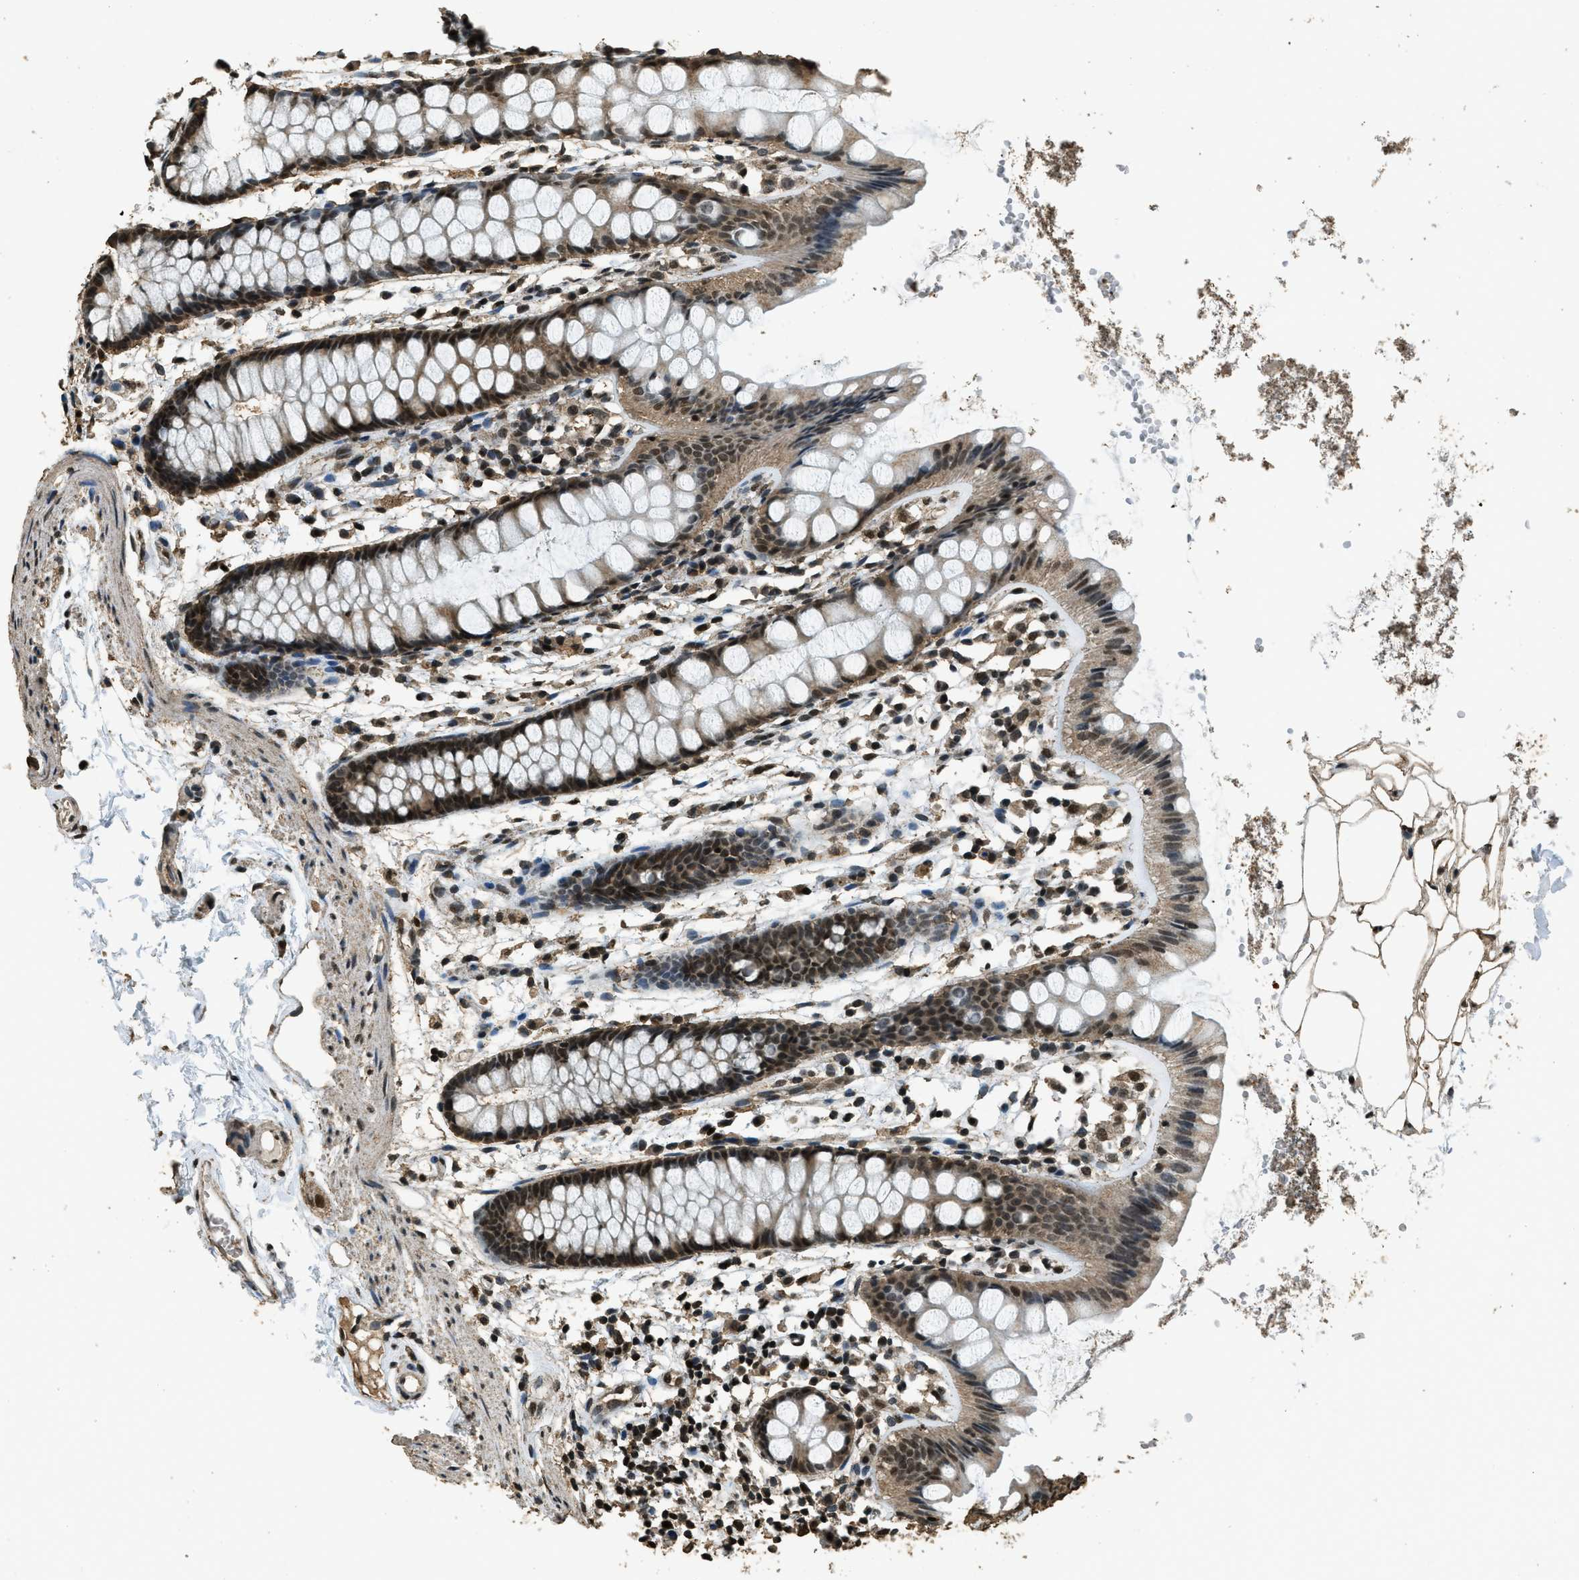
{"staining": {"intensity": "strong", "quantity": "25%-75%", "location": "nuclear"}, "tissue": "rectum", "cell_type": "Glandular cells", "image_type": "normal", "snomed": [{"axis": "morphology", "description": "Normal tissue, NOS"}, {"axis": "topography", "description": "Rectum"}], "caption": "Glandular cells demonstrate high levels of strong nuclear positivity in about 25%-75% of cells in normal human rectum.", "gene": "MYB", "patient": {"sex": "female", "age": 66}}